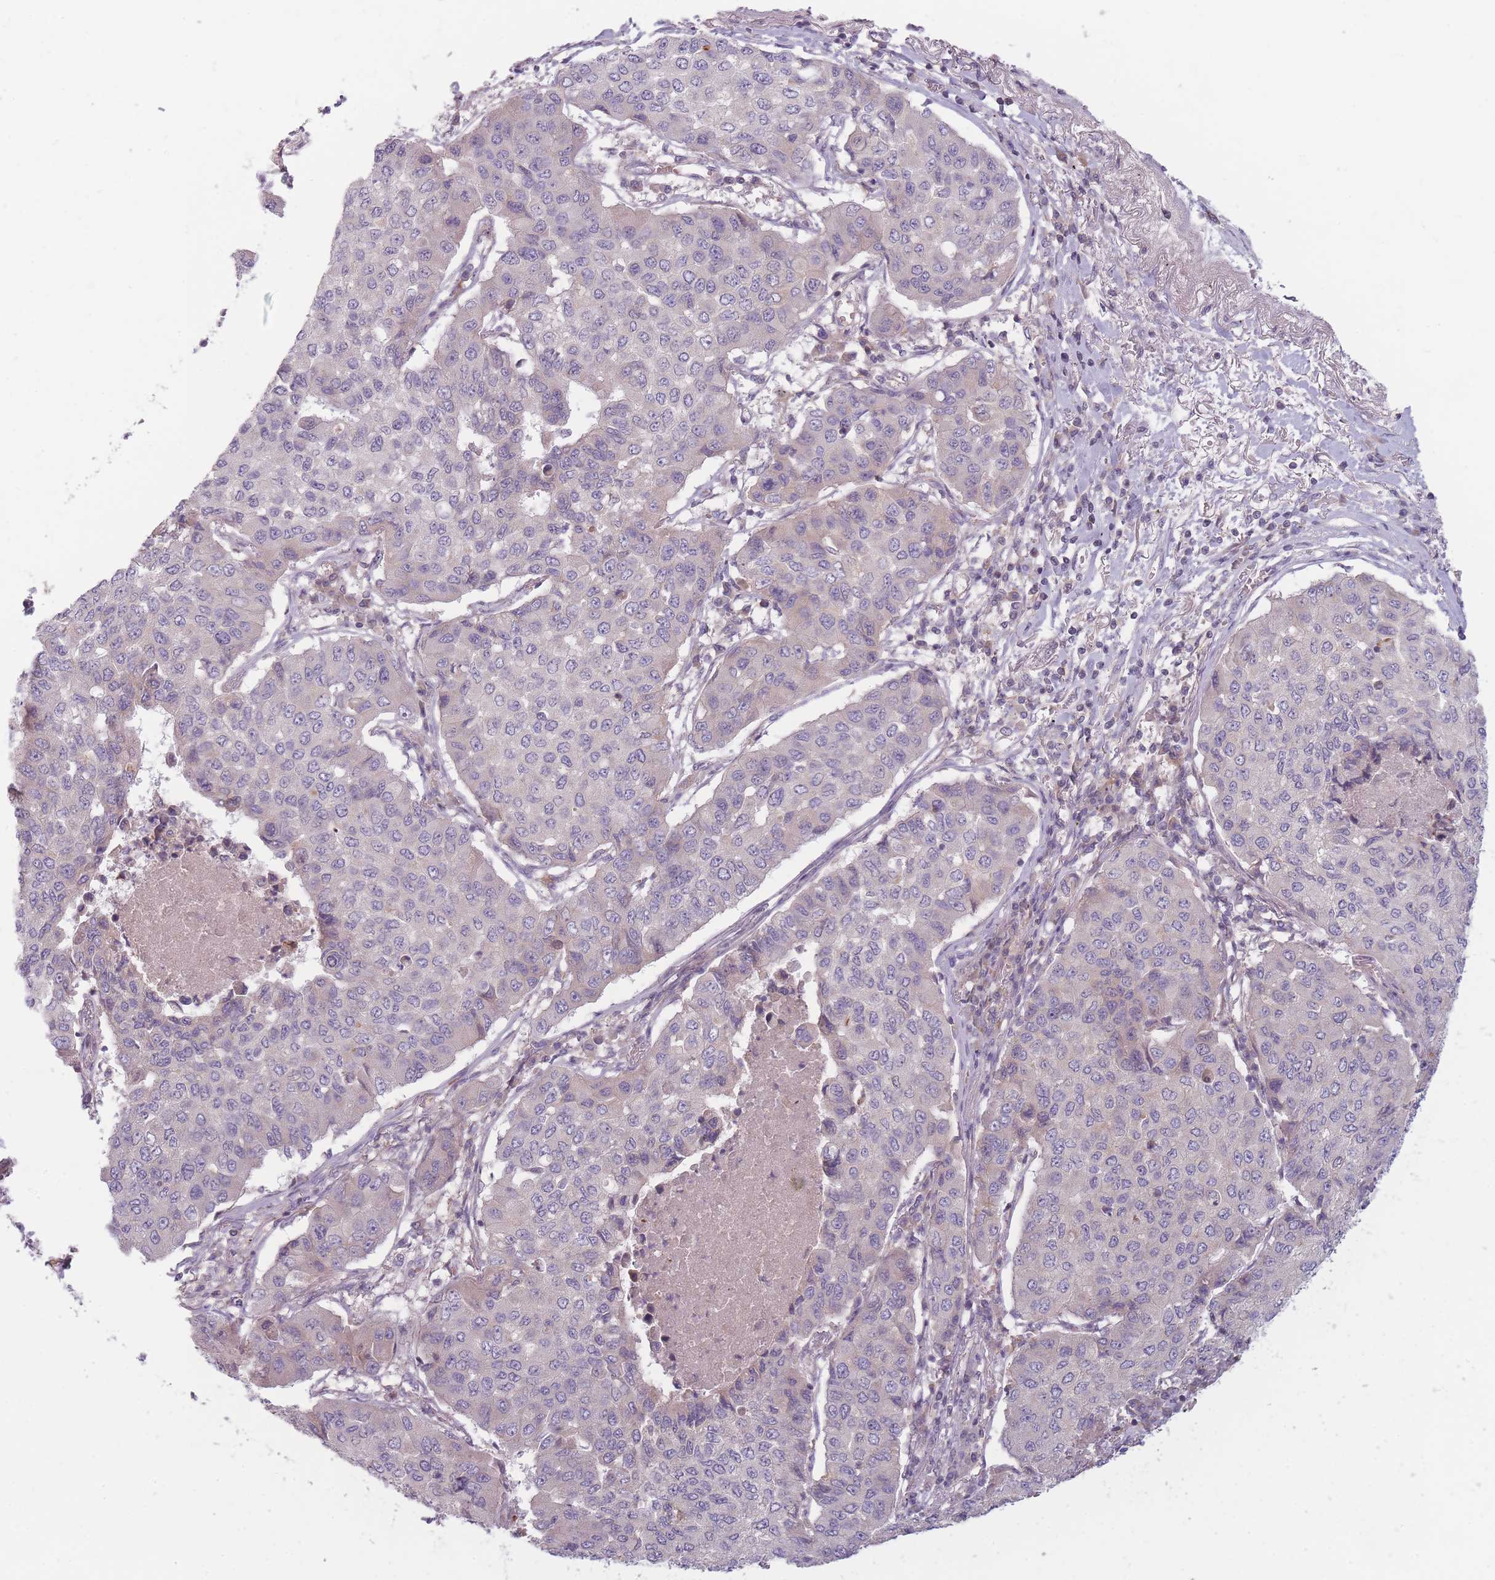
{"staining": {"intensity": "negative", "quantity": "none", "location": "none"}, "tissue": "lung cancer", "cell_type": "Tumor cells", "image_type": "cancer", "snomed": [{"axis": "morphology", "description": "Squamous cell carcinoma, NOS"}, {"axis": "topography", "description": "Lung"}], "caption": "Lung cancer (squamous cell carcinoma) was stained to show a protein in brown. There is no significant expression in tumor cells.", "gene": "NT5DC2", "patient": {"sex": "male", "age": 74}}